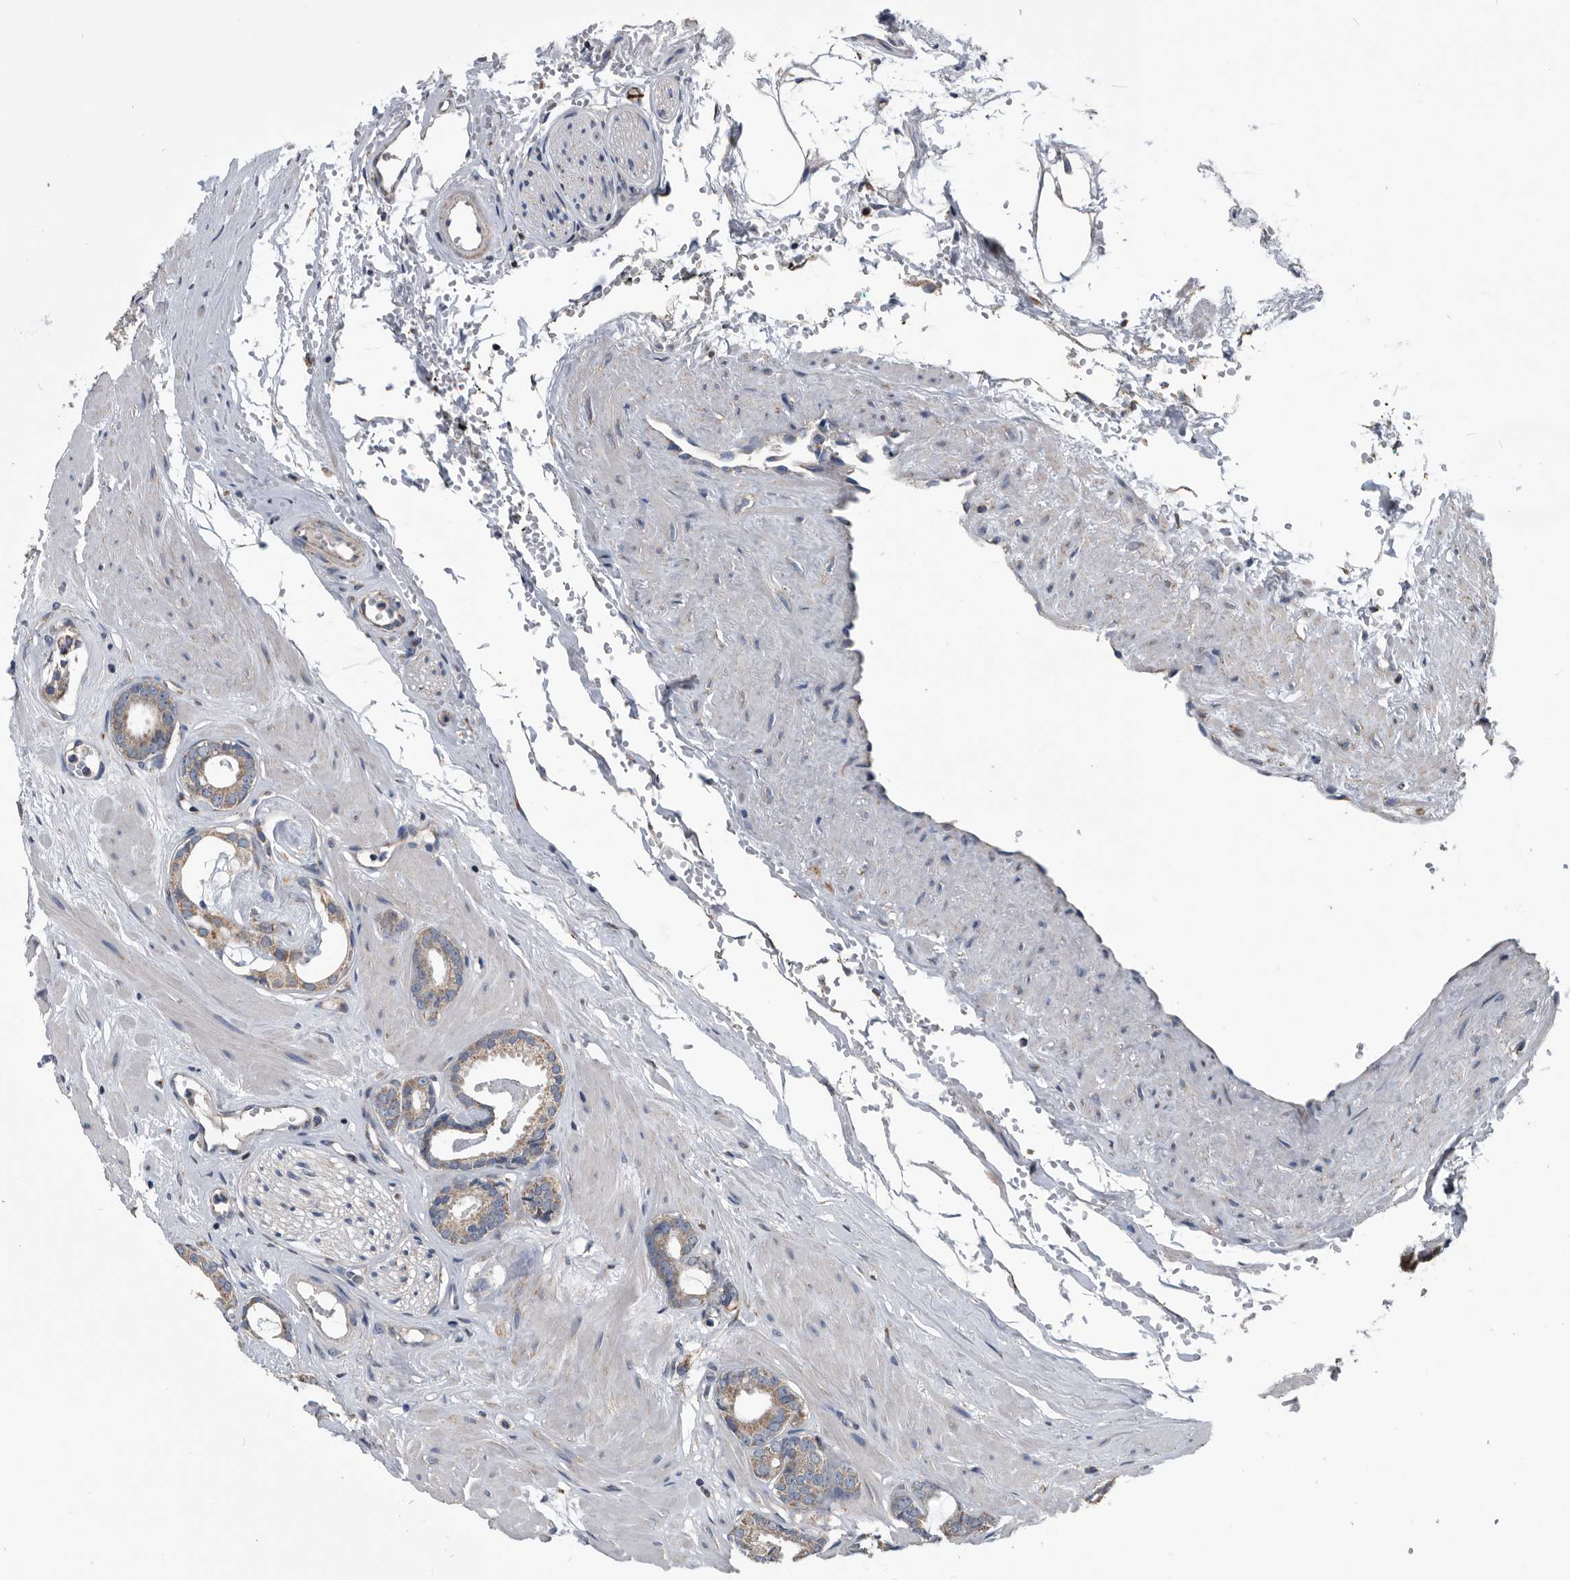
{"staining": {"intensity": "moderate", "quantity": "25%-75%", "location": "cytoplasmic/membranous"}, "tissue": "prostate cancer", "cell_type": "Tumor cells", "image_type": "cancer", "snomed": [{"axis": "morphology", "description": "Adenocarcinoma, Low grade"}, {"axis": "topography", "description": "Prostate"}], "caption": "A brown stain shows moderate cytoplasmic/membranous staining of a protein in human adenocarcinoma (low-grade) (prostate) tumor cells. (DAB IHC with brightfield microscopy, high magnification).", "gene": "NRBP1", "patient": {"sex": "male", "age": 53}}